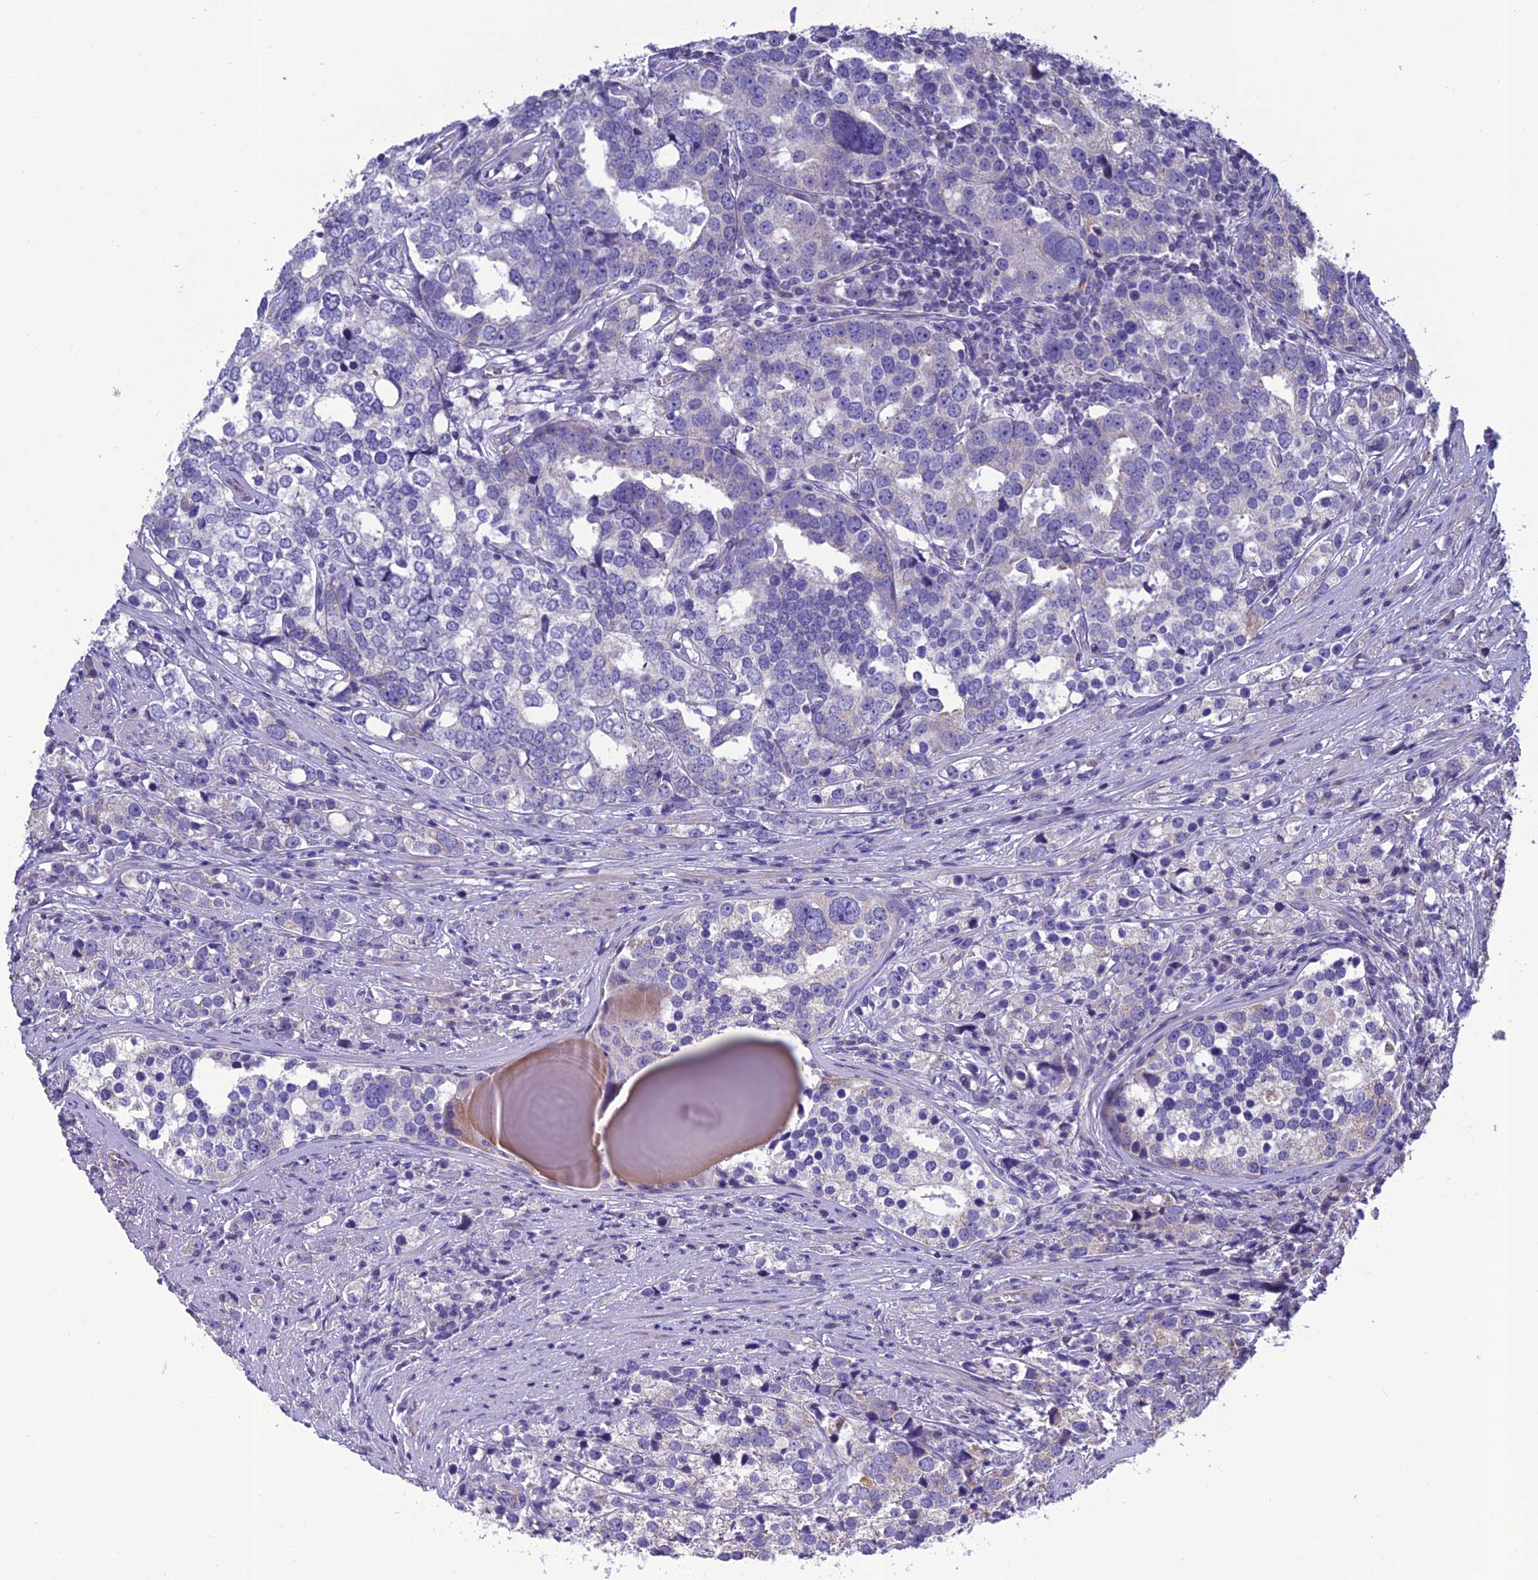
{"staining": {"intensity": "negative", "quantity": "none", "location": "none"}, "tissue": "prostate cancer", "cell_type": "Tumor cells", "image_type": "cancer", "snomed": [{"axis": "morphology", "description": "Adenocarcinoma, High grade"}, {"axis": "topography", "description": "Prostate"}], "caption": "DAB immunohistochemical staining of human high-grade adenocarcinoma (prostate) demonstrates no significant staining in tumor cells.", "gene": "BHMT2", "patient": {"sex": "male", "age": 71}}